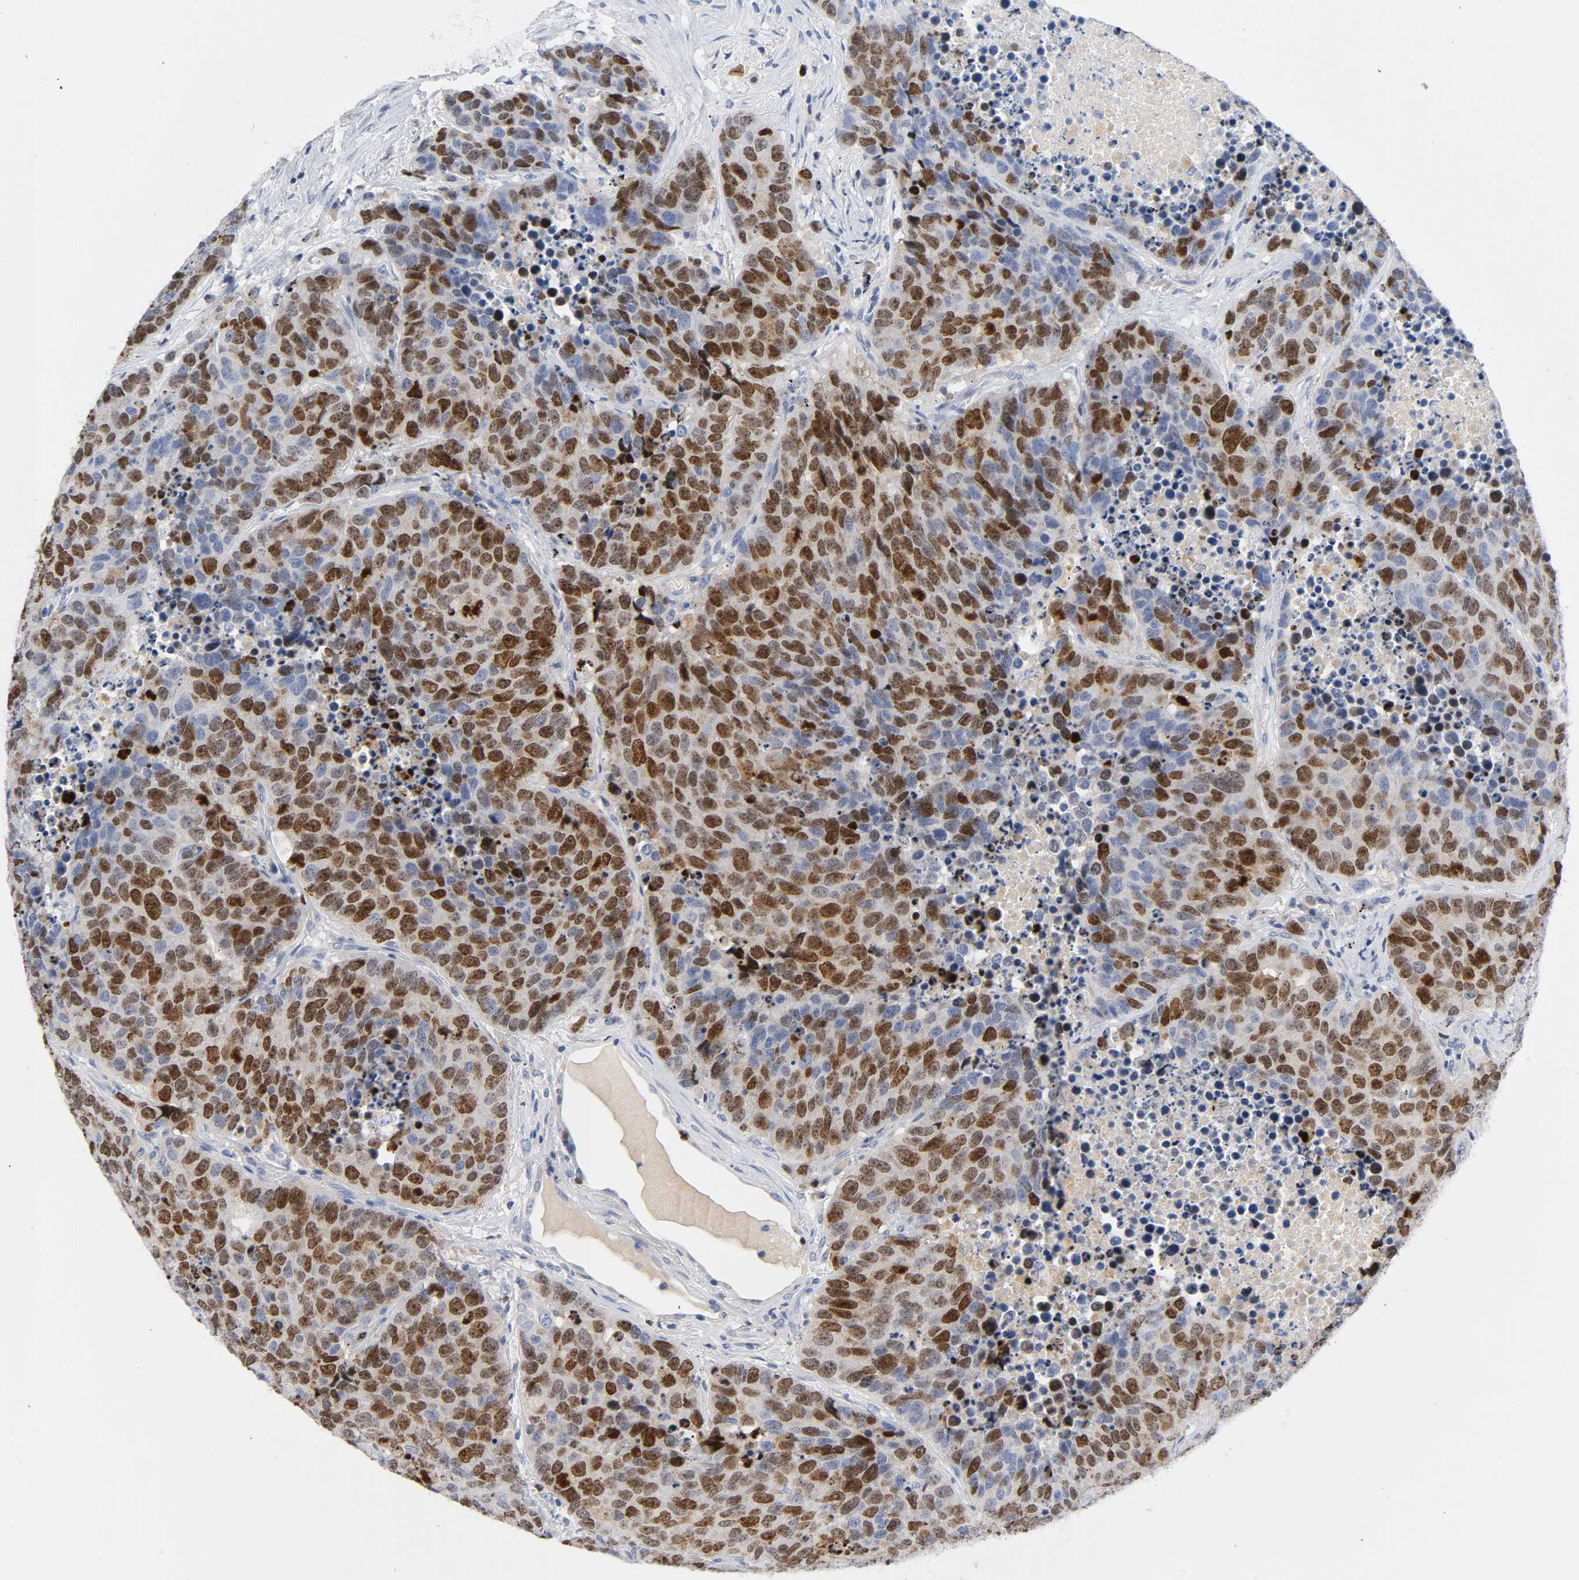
{"staining": {"intensity": "moderate", "quantity": "25%-75%", "location": "cytoplasmic/membranous,nuclear"}, "tissue": "carcinoid", "cell_type": "Tumor cells", "image_type": "cancer", "snomed": [{"axis": "morphology", "description": "Carcinoid, malignant, NOS"}, {"axis": "topography", "description": "Lung"}], "caption": "Human carcinoid stained for a protein (brown) reveals moderate cytoplasmic/membranous and nuclear positive positivity in about 25%-75% of tumor cells.", "gene": "BIRC5", "patient": {"sex": "male", "age": 60}}